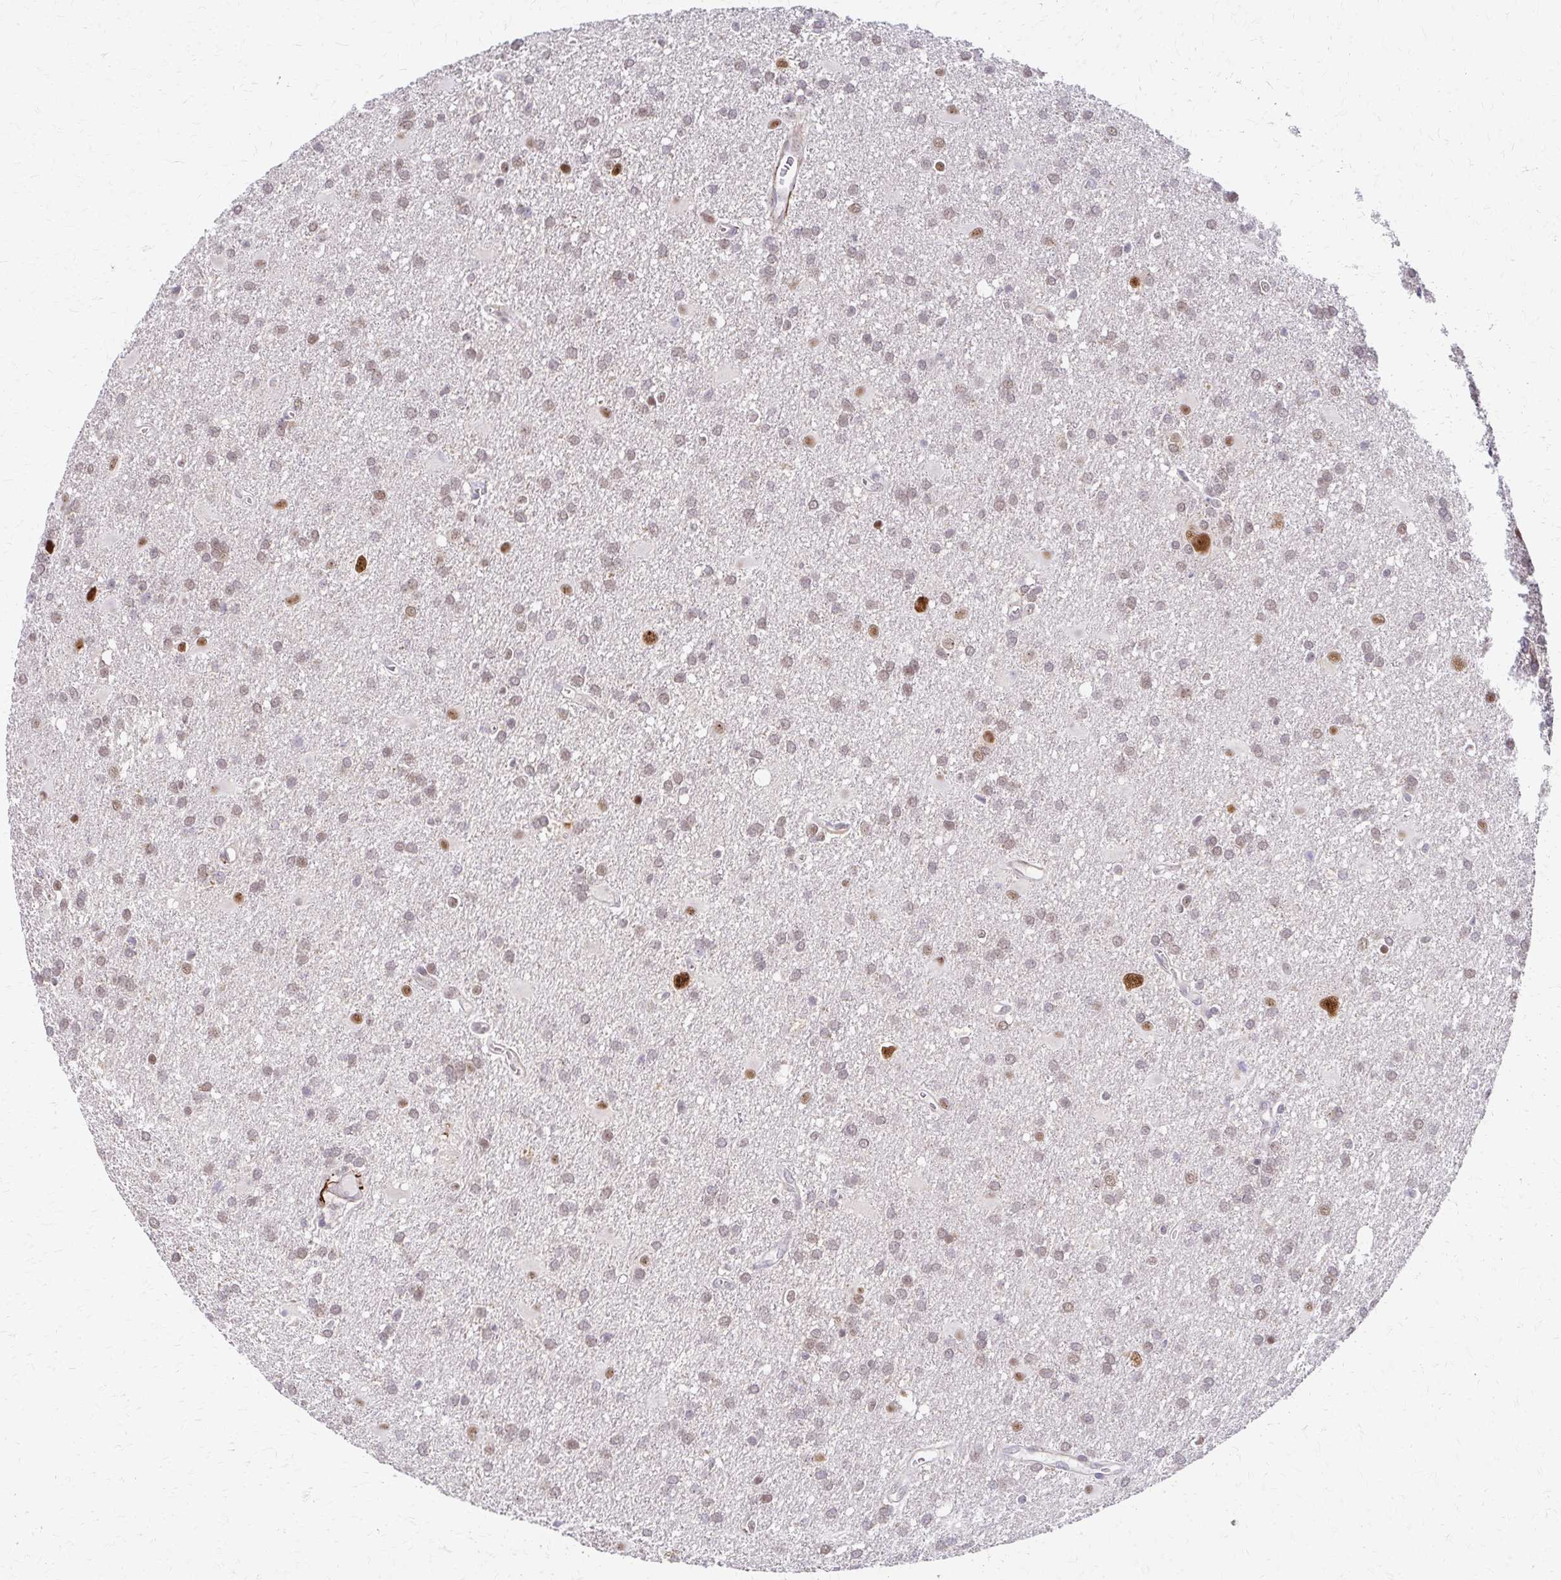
{"staining": {"intensity": "weak", "quantity": ">75%", "location": "nuclear"}, "tissue": "glioma", "cell_type": "Tumor cells", "image_type": "cancer", "snomed": [{"axis": "morphology", "description": "Glioma, malignant, Low grade"}, {"axis": "topography", "description": "Brain"}], "caption": "A photomicrograph showing weak nuclear positivity in approximately >75% of tumor cells in glioma, as visualized by brown immunohistochemical staining.", "gene": "PSMD7", "patient": {"sex": "male", "age": 66}}